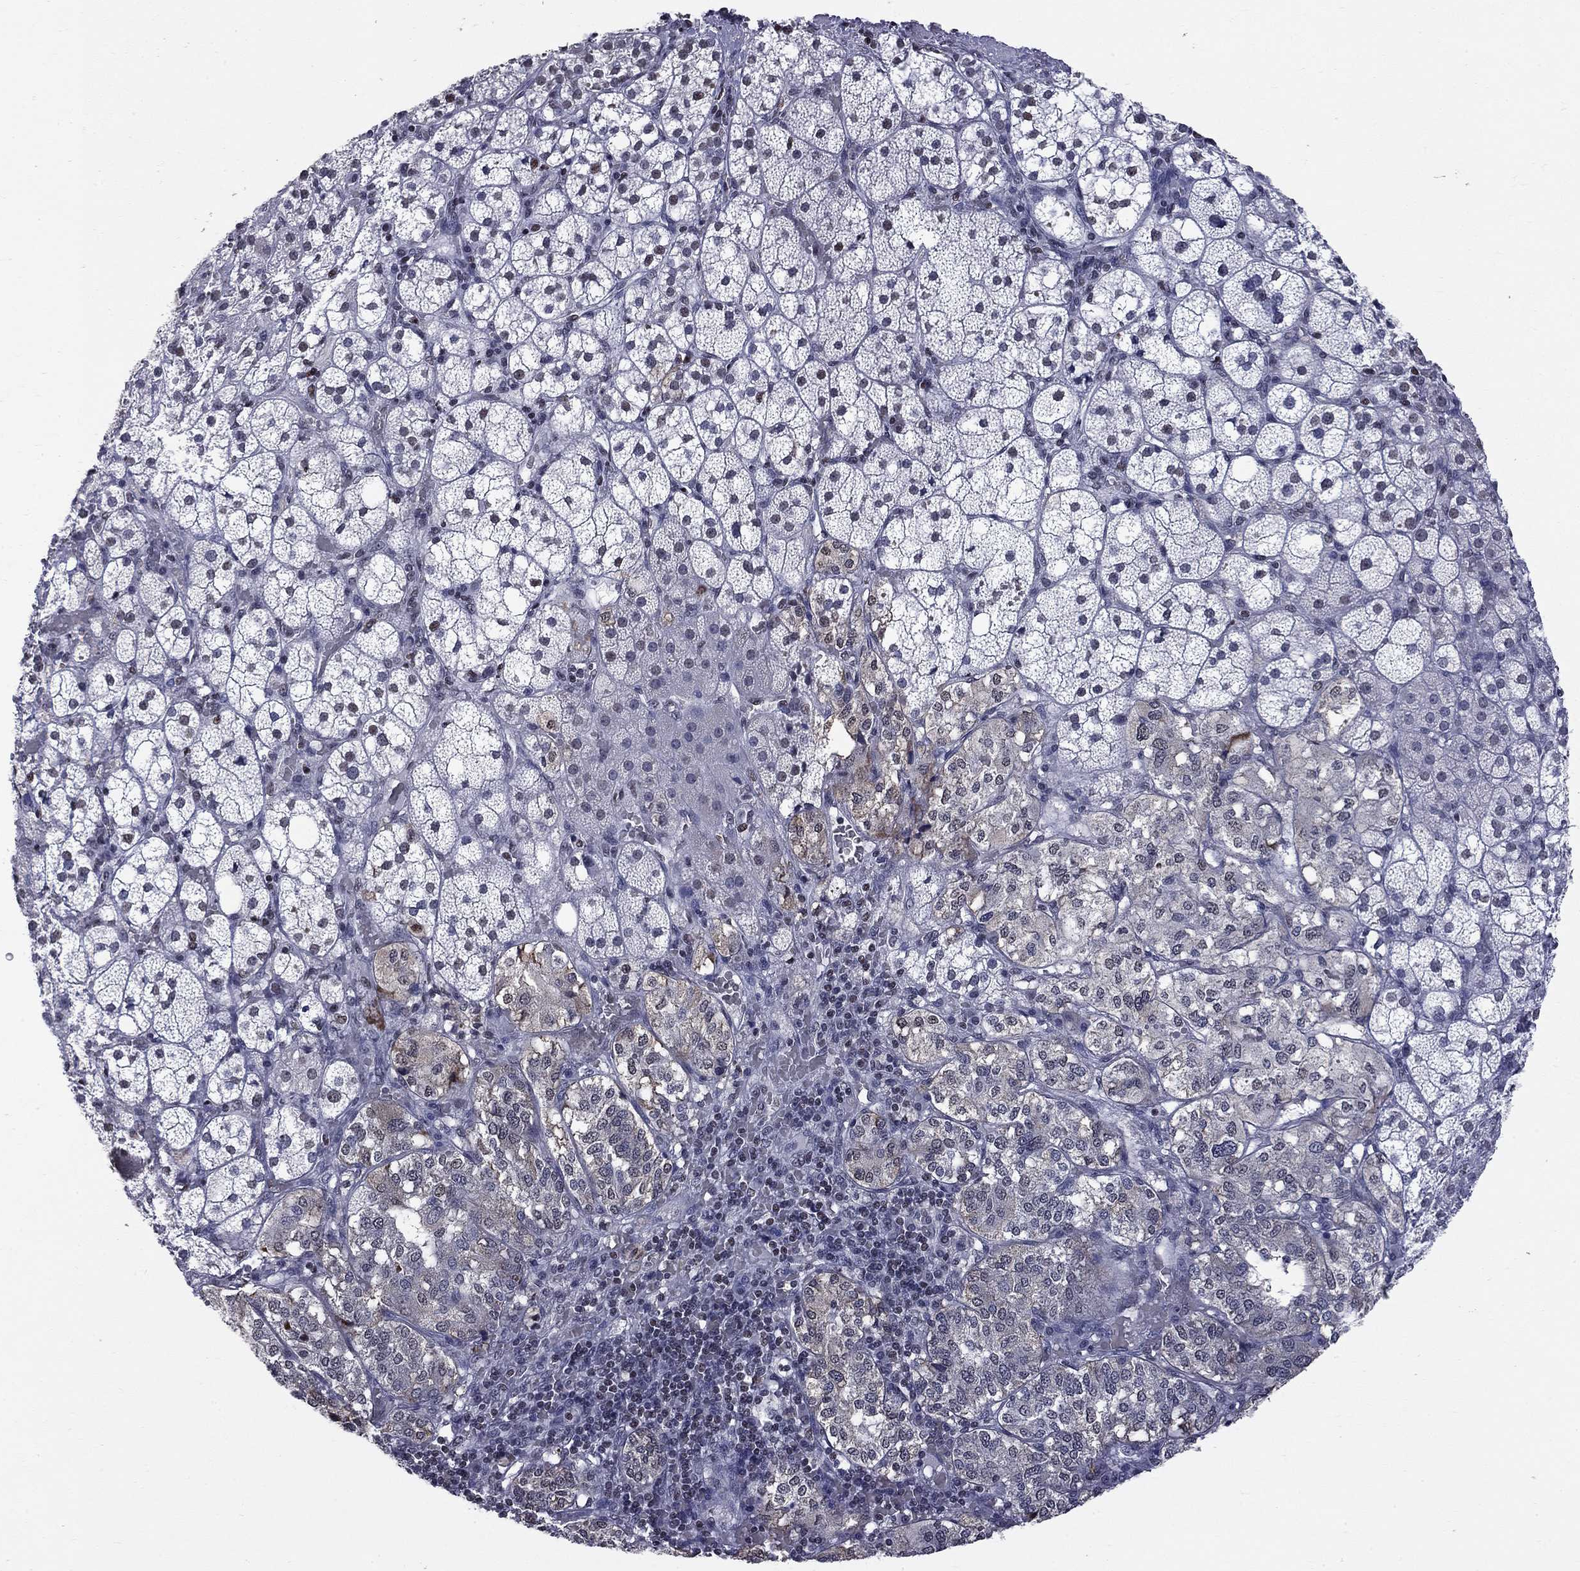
{"staining": {"intensity": "moderate", "quantity": "<25%", "location": "nuclear"}, "tissue": "adrenal gland", "cell_type": "Glandular cells", "image_type": "normal", "snomed": [{"axis": "morphology", "description": "Normal tissue, NOS"}, {"axis": "topography", "description": "Adrenal gland"}], "caption": "Immunohistochemistry (IHC) of unremarkable human adrenal gland displays low levels of moderate nuclear staining in about <25% of glandular cells.", "gene": "ZNF154", "patient": {"sex": "male", "age": 53}}